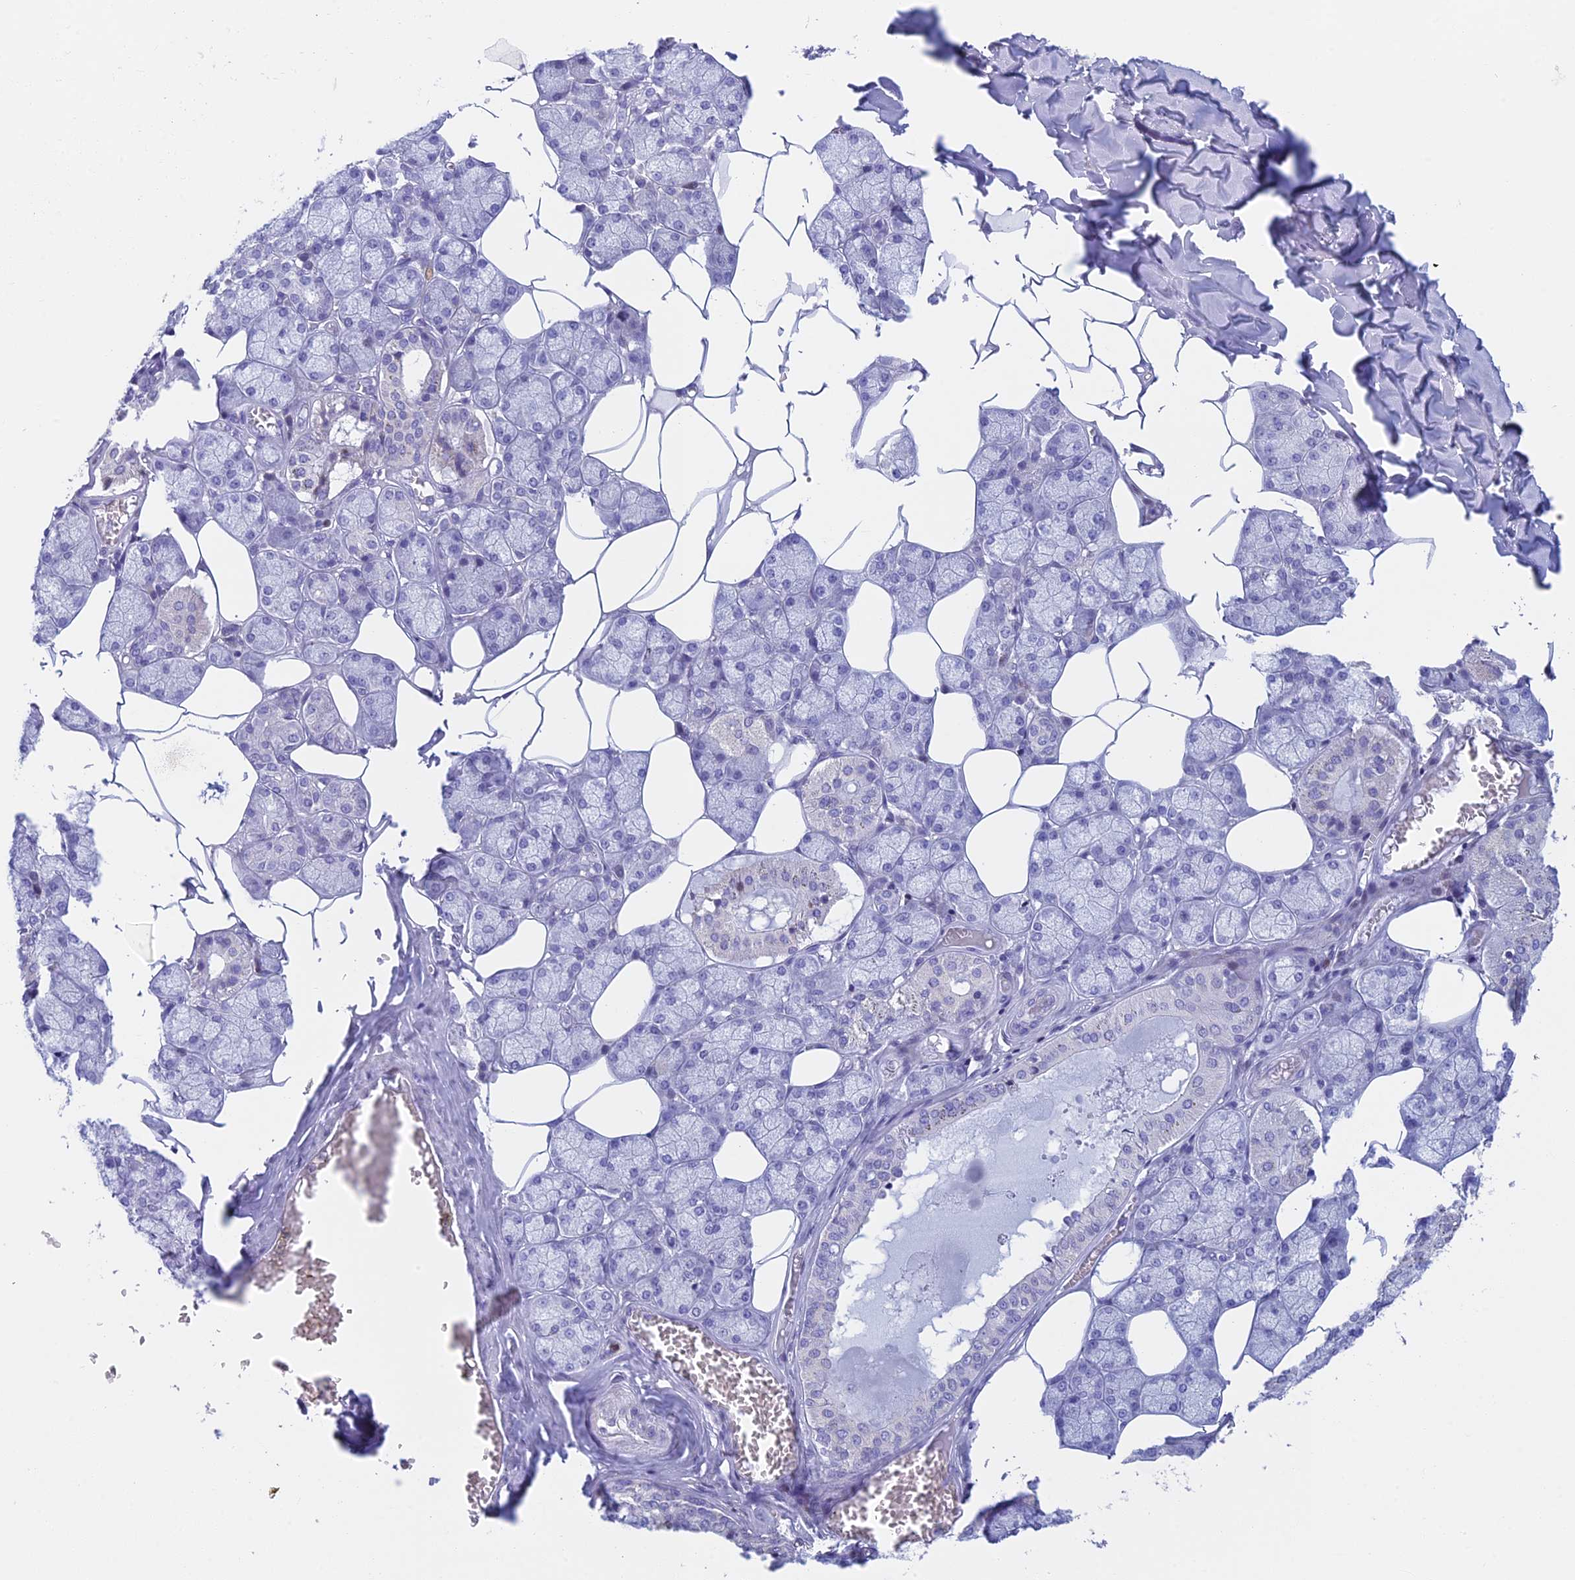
{"staining": {"intensity": "weak", "quantity": "<25%", "location": "cytoplasmic/membranous"}, "tissue": "salivary gland", "cell_type": "Glandular cells", "image_type": "normal", "snomed": [{"axis": "morphology", "description": "Normal tissue, NOS"}, {"axis": "topography", "description": "Salivary gland"}], "caption": "DAB (3,3'-diaminobenzidine) immunohistochemical staining of normal salivary gland demonstrates no significant positivity in glandular cells.", "gene": "REXO5", "patient": {"sex": "male", "age": 62}}